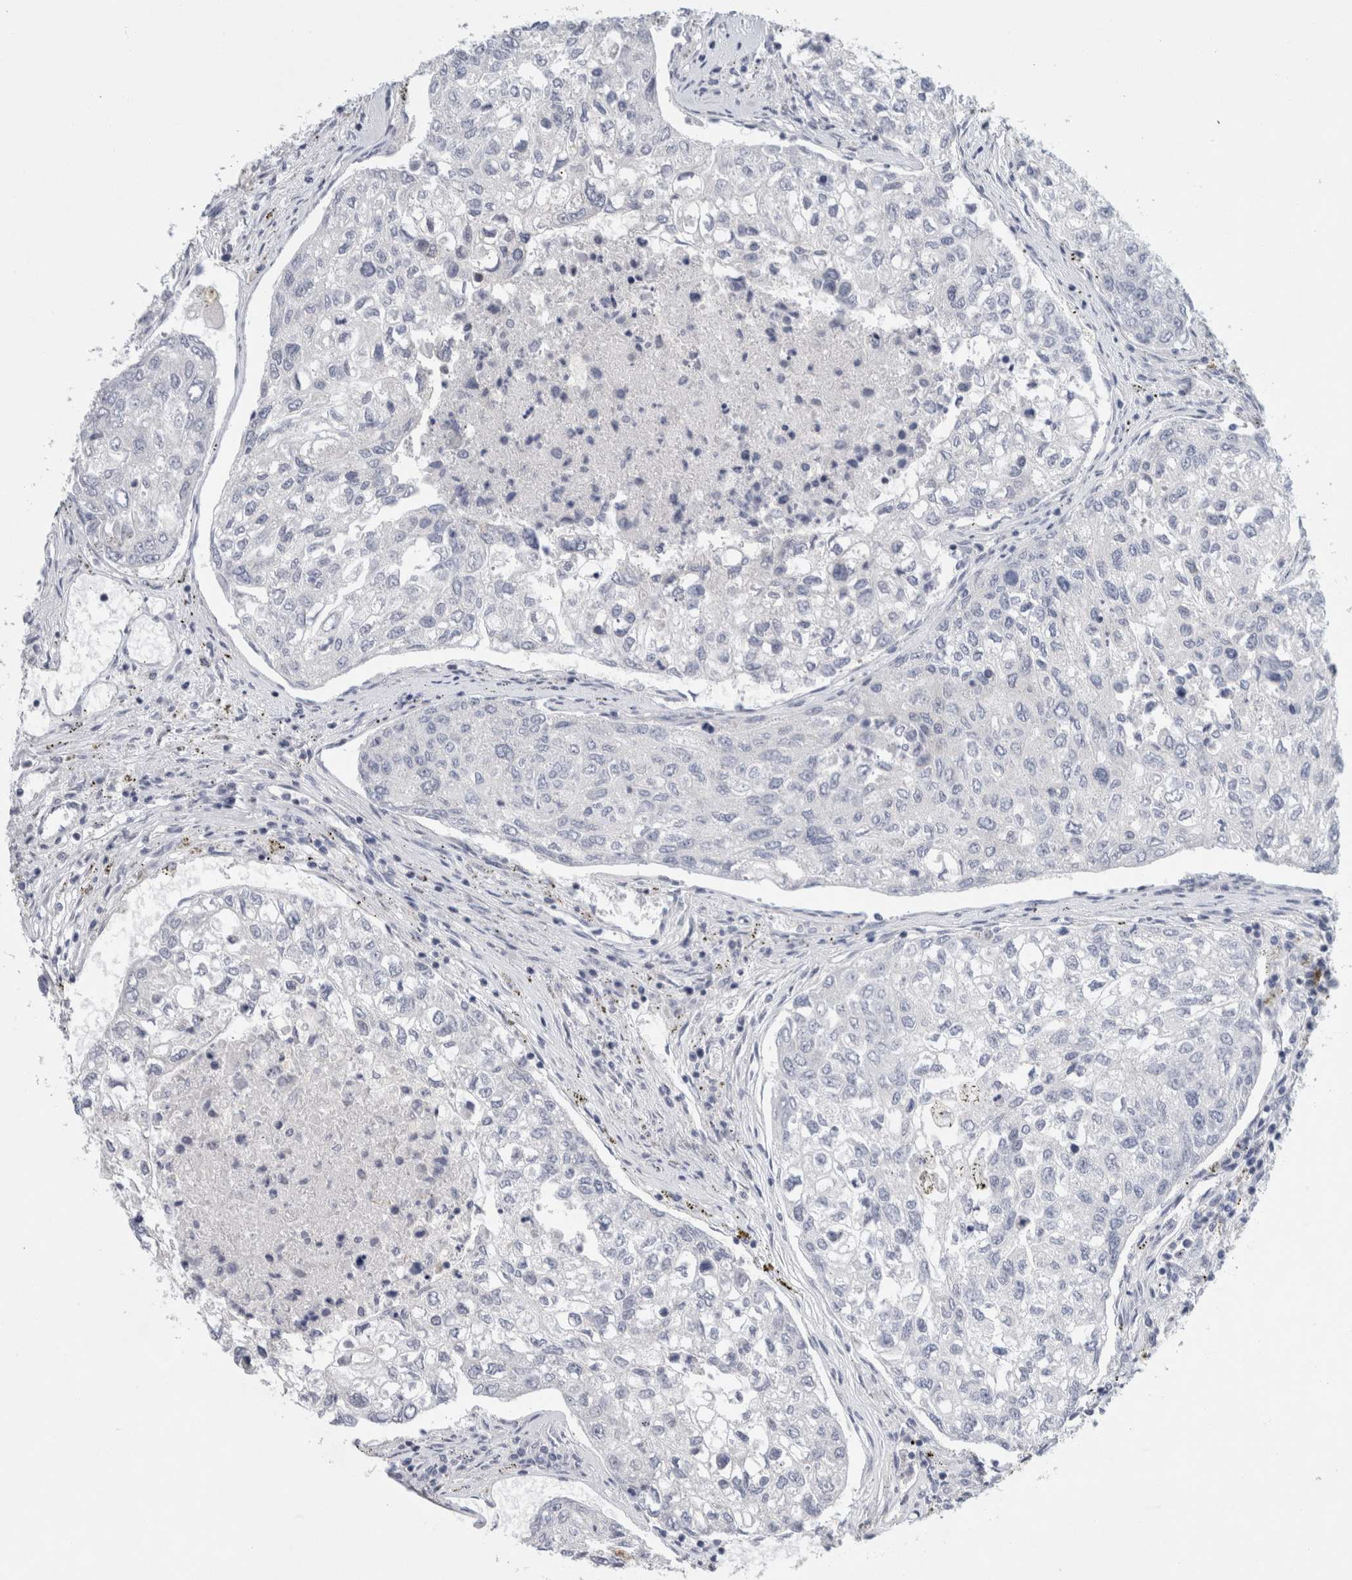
{"staining": {"intensity": "negative", "quantity": "none", "location": "none"}, "tissue": "urothelial cancer", "cell_type": "Tumor cells", "image_type": "cancer", "snomed": [{"axis": "morphology", "description": "Urothelial carcinoma, High grade"}, {"axis": "topography", "description": "Lymph node"}, {"axis": "topography", "description": "Urinary bladder"}], "caption": "DAB (3,3'-diaminobenzidine) immunohistochemical staining of urothelial carcinoma (high-grade) exhibits no significant positivity in tumor cells.", "gene": "CASP6", "patient": {"sex": "male", "age": 51}}